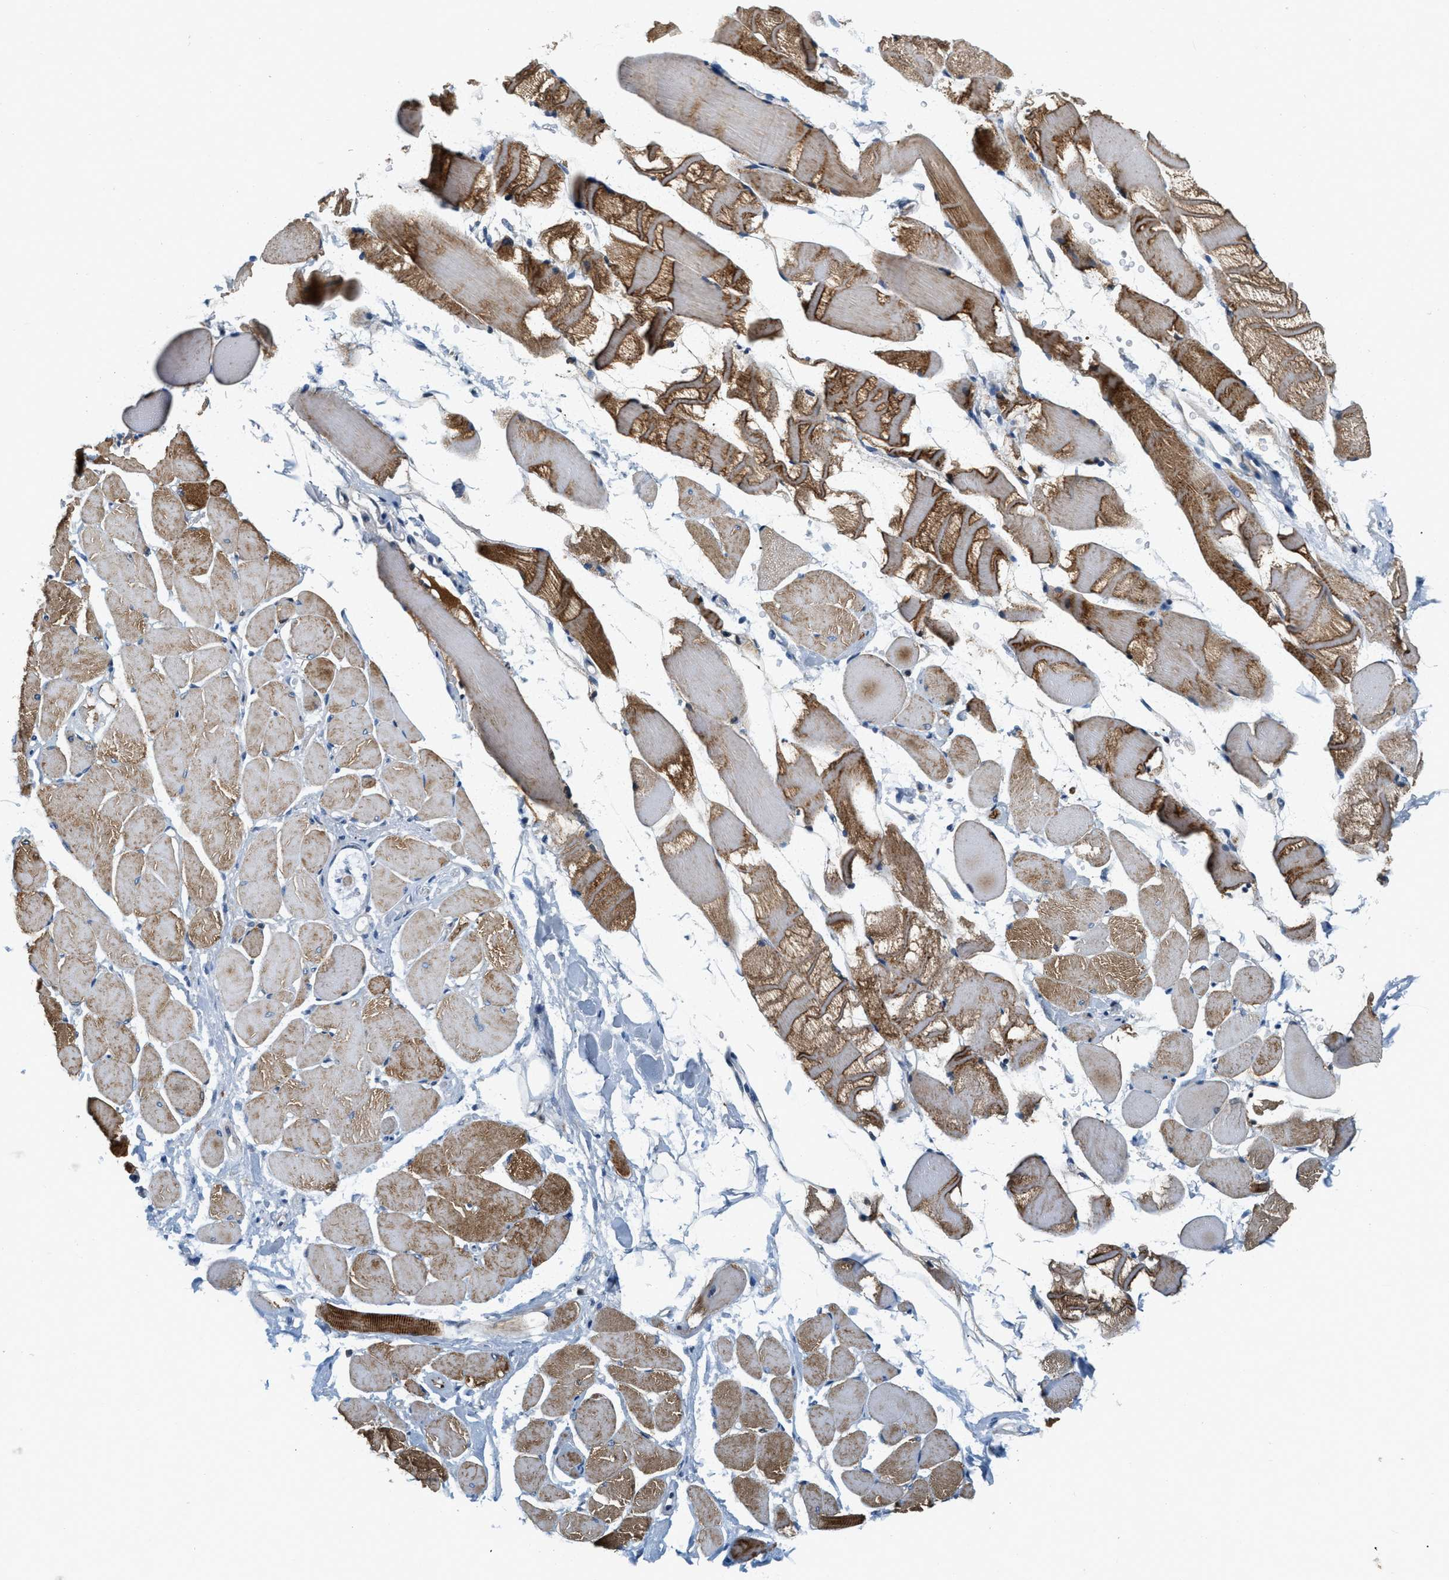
{"staining": {"intensity": "strong", "quantity": "25%-75%", "location": "cytoplasmic/membranous"}, "tissue": "skeletal muscle", "cell_type": "Myocytes", "image_type": "normal", "snomed": [{"axis": "morphology", "description": "Normal tissue, NOS"}, {"axis": "topography", "description": "Skeletal muscle"}, {"axis": "topography", "description": "Peripheral nerve tissue"}], "caption": "Skeletal muscle was stained to show a protein in brown. There is high levels of strong cytoplasmic/membranous positivity in approximately 25%-75% of myocytes.", "gene": "YAE1", "patient": {"sex": "female", "age": 84}}